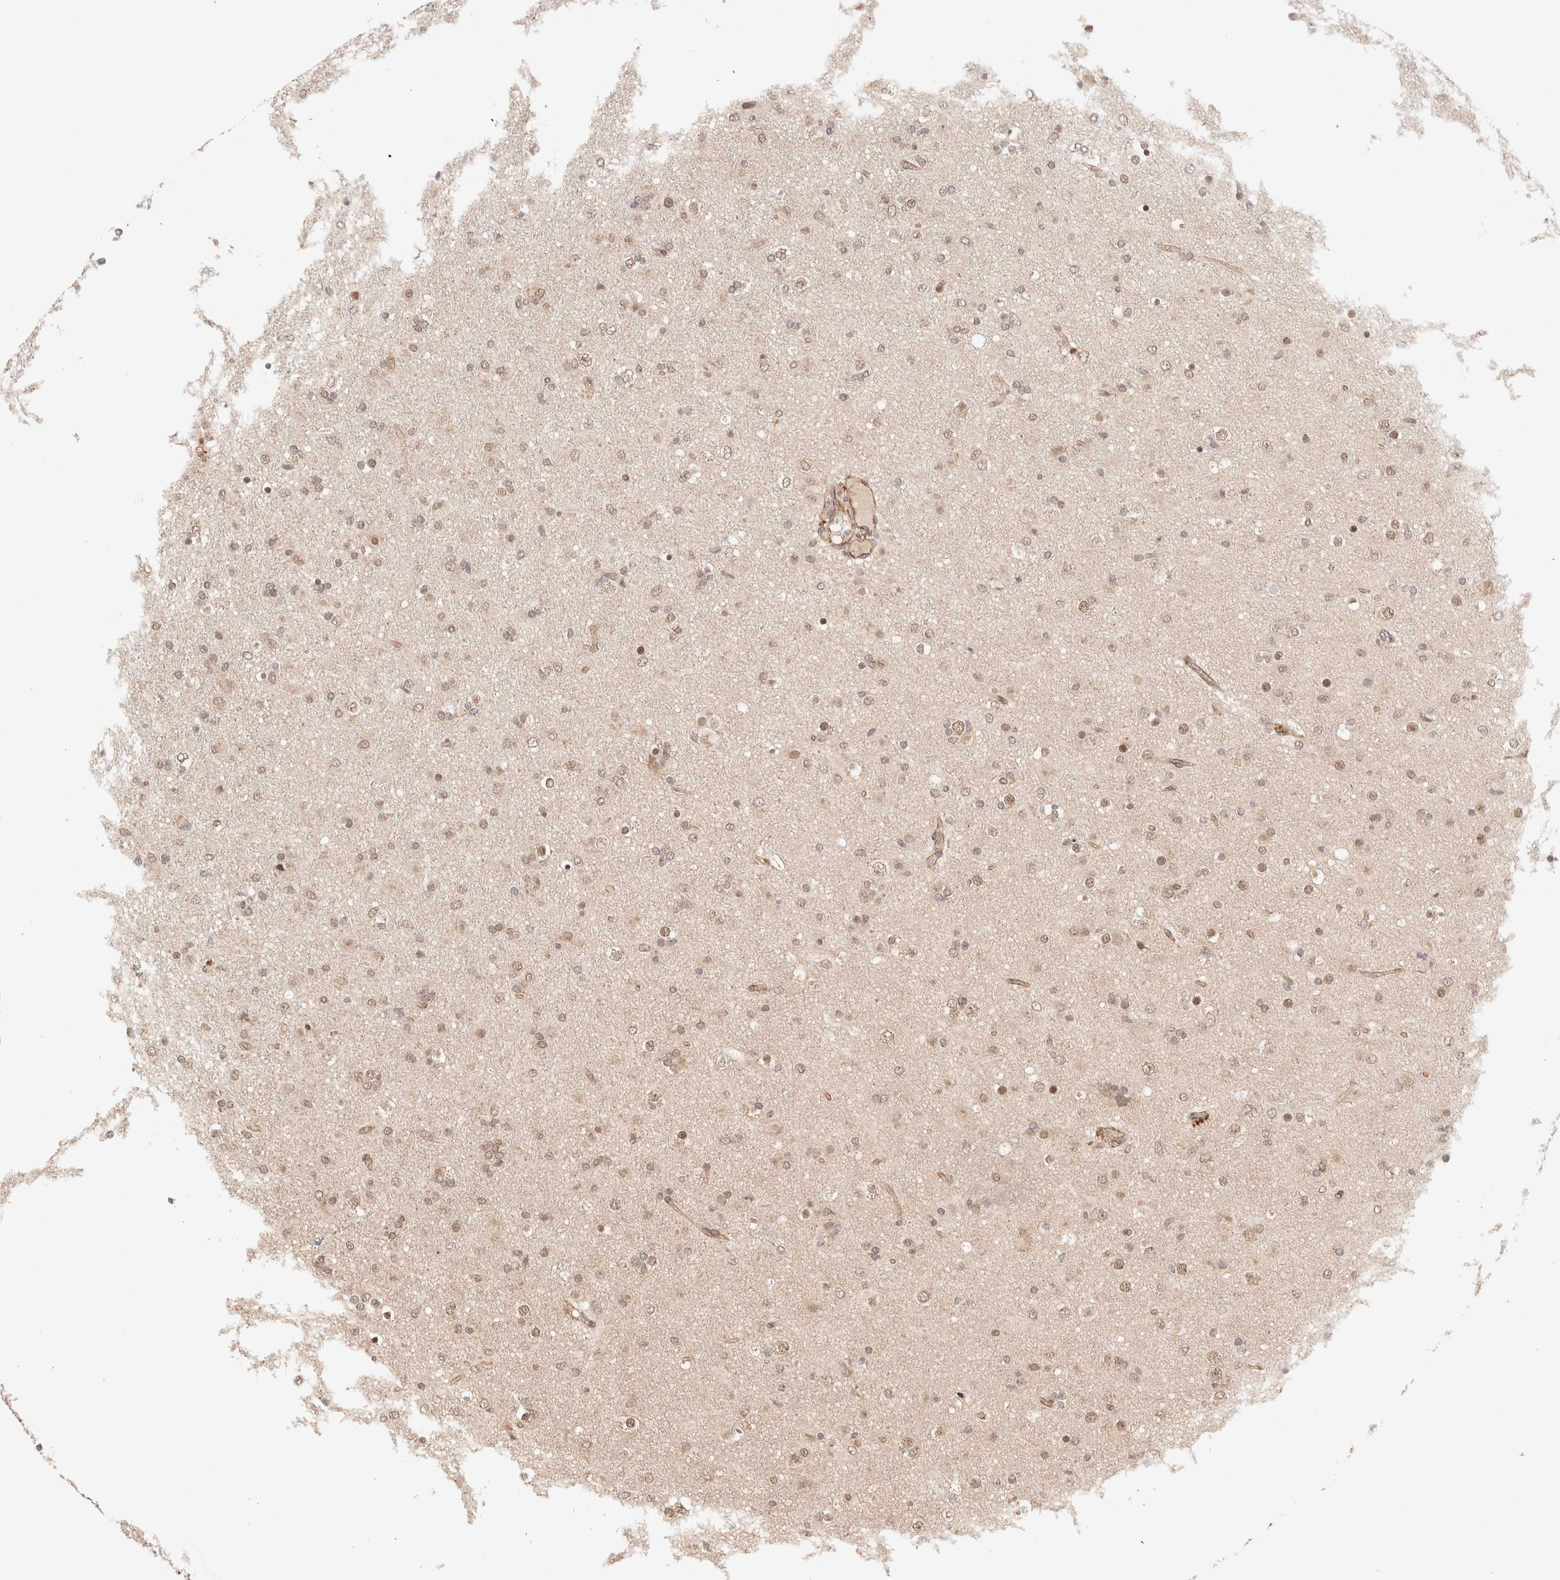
{"staining": {"intensity": "weak", "quantity": "25%-75%", "location": "nuclear"}, "tissue": "glioma", "cell_type": "Tumor cells", "image_type": "cancer", "snomed": [{"axis": "morphology", "description": "Glioma, malignant, Low grade"}, {"axis": "topography", "description": "Brain"}], "caption": "This micrograph reveals immunohistochemistry staining of human glioma, with low weak nuclear expression in about 25%-75% of tumor cells.", "gene": "BRPF3", "patient": {"sex": "male", "age": 65}}